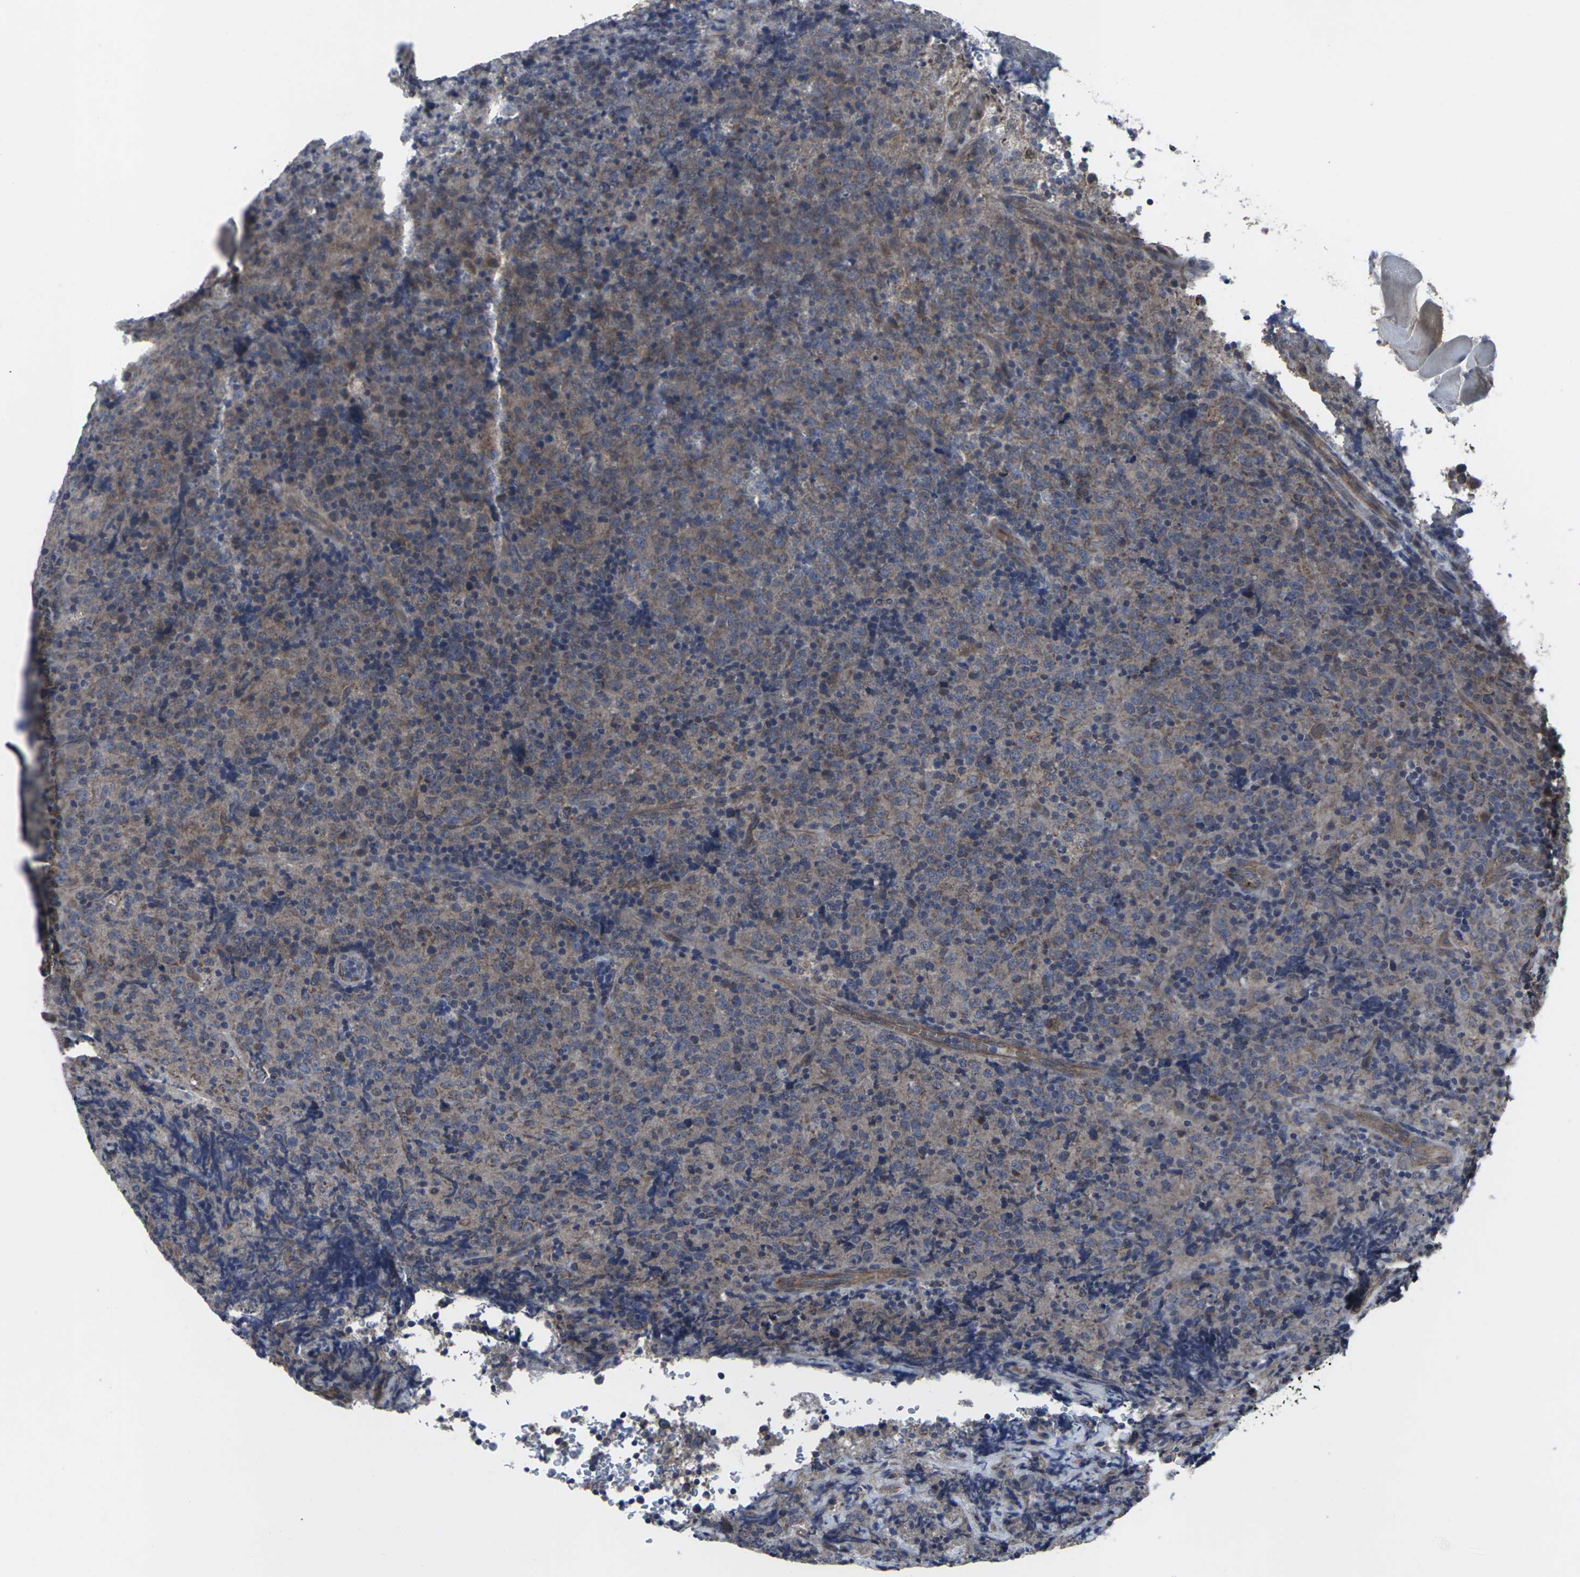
{"staining": {"intensity": "moderate", "quantity": ">75%", "location": "cytoplasmic/membranous"}, "tissue": "lymphoma", "cell_type": "Tumor cells", "image_type": "cancer", "snomed": [{"axis": "morphology", "description": "Malignant lymphoma, non-Hodgkin's type, High grade"}, {"axis": "topography", "description": "Tonsil"}], "caption": "The histopathology image exhibits a brown stain indicating the presence of a protein in the cytoplasmic/membranous of tumor cells in lymphoma.", "gene": "MAPKAPK2", "patient": {"sex": "female", "age": 36}}